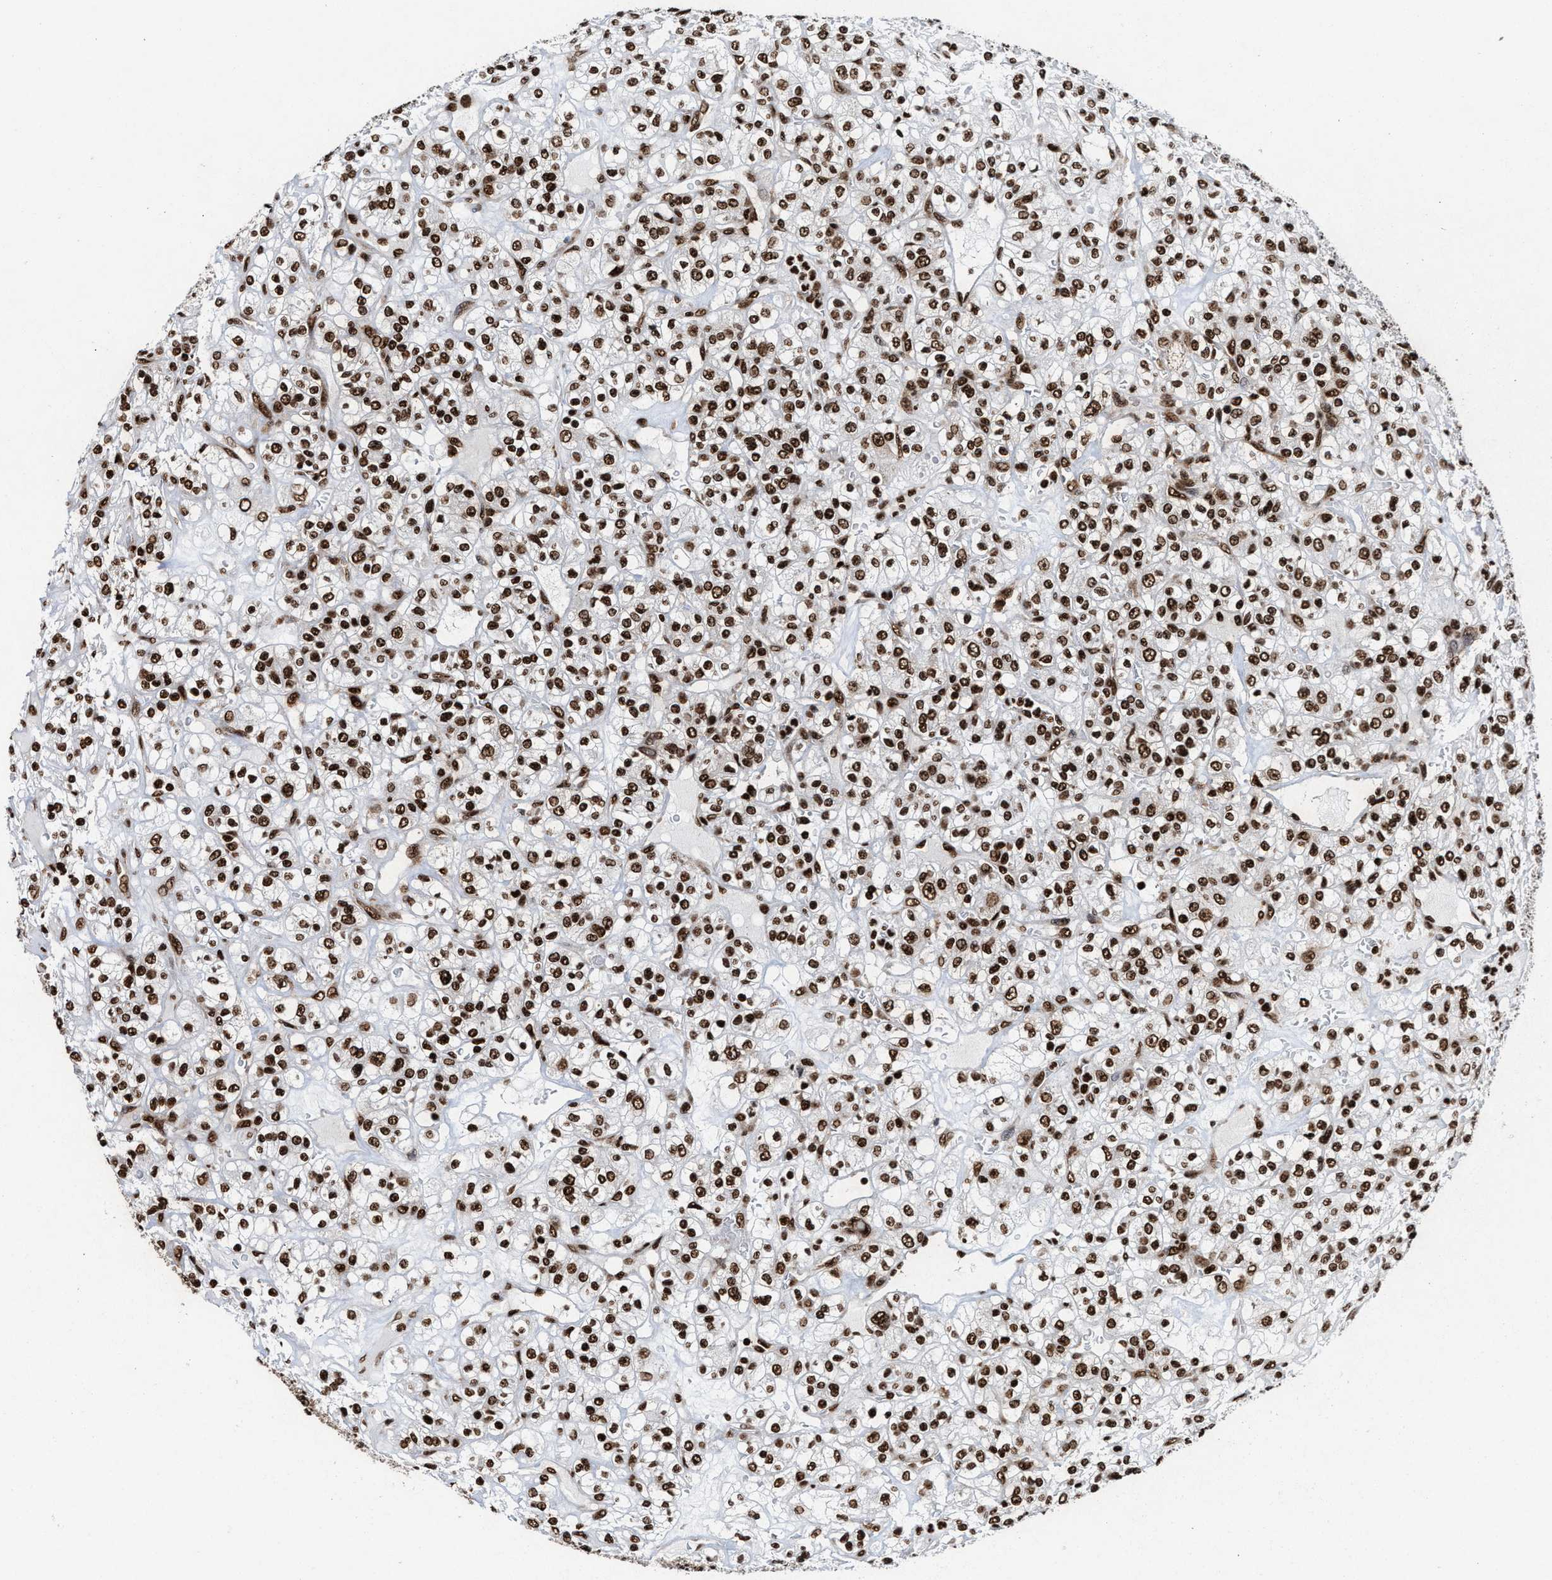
{"staining": {"intensity": "strong", "quantity": ">75%", "location": "nuclear"}, "tissue": "renal cancer", "cell_type": "Tumor cells", "image_type": "cancer", "snomed": [{"axis": "morphology", "description": "Normal tissue, NOS"}, {"axis": "morphology", "description": "Adenocarcinoma, NOS"}, {"axis": "topography", "description": "Kidney"}], "caption": "There is high levels of strong nuclear staining in tumor cells of renal cancer, as demonstrated by immunohistochemical staining (brown color).", "gene": "ALYREF", "patient": {"sex": "female", "age": 72}}